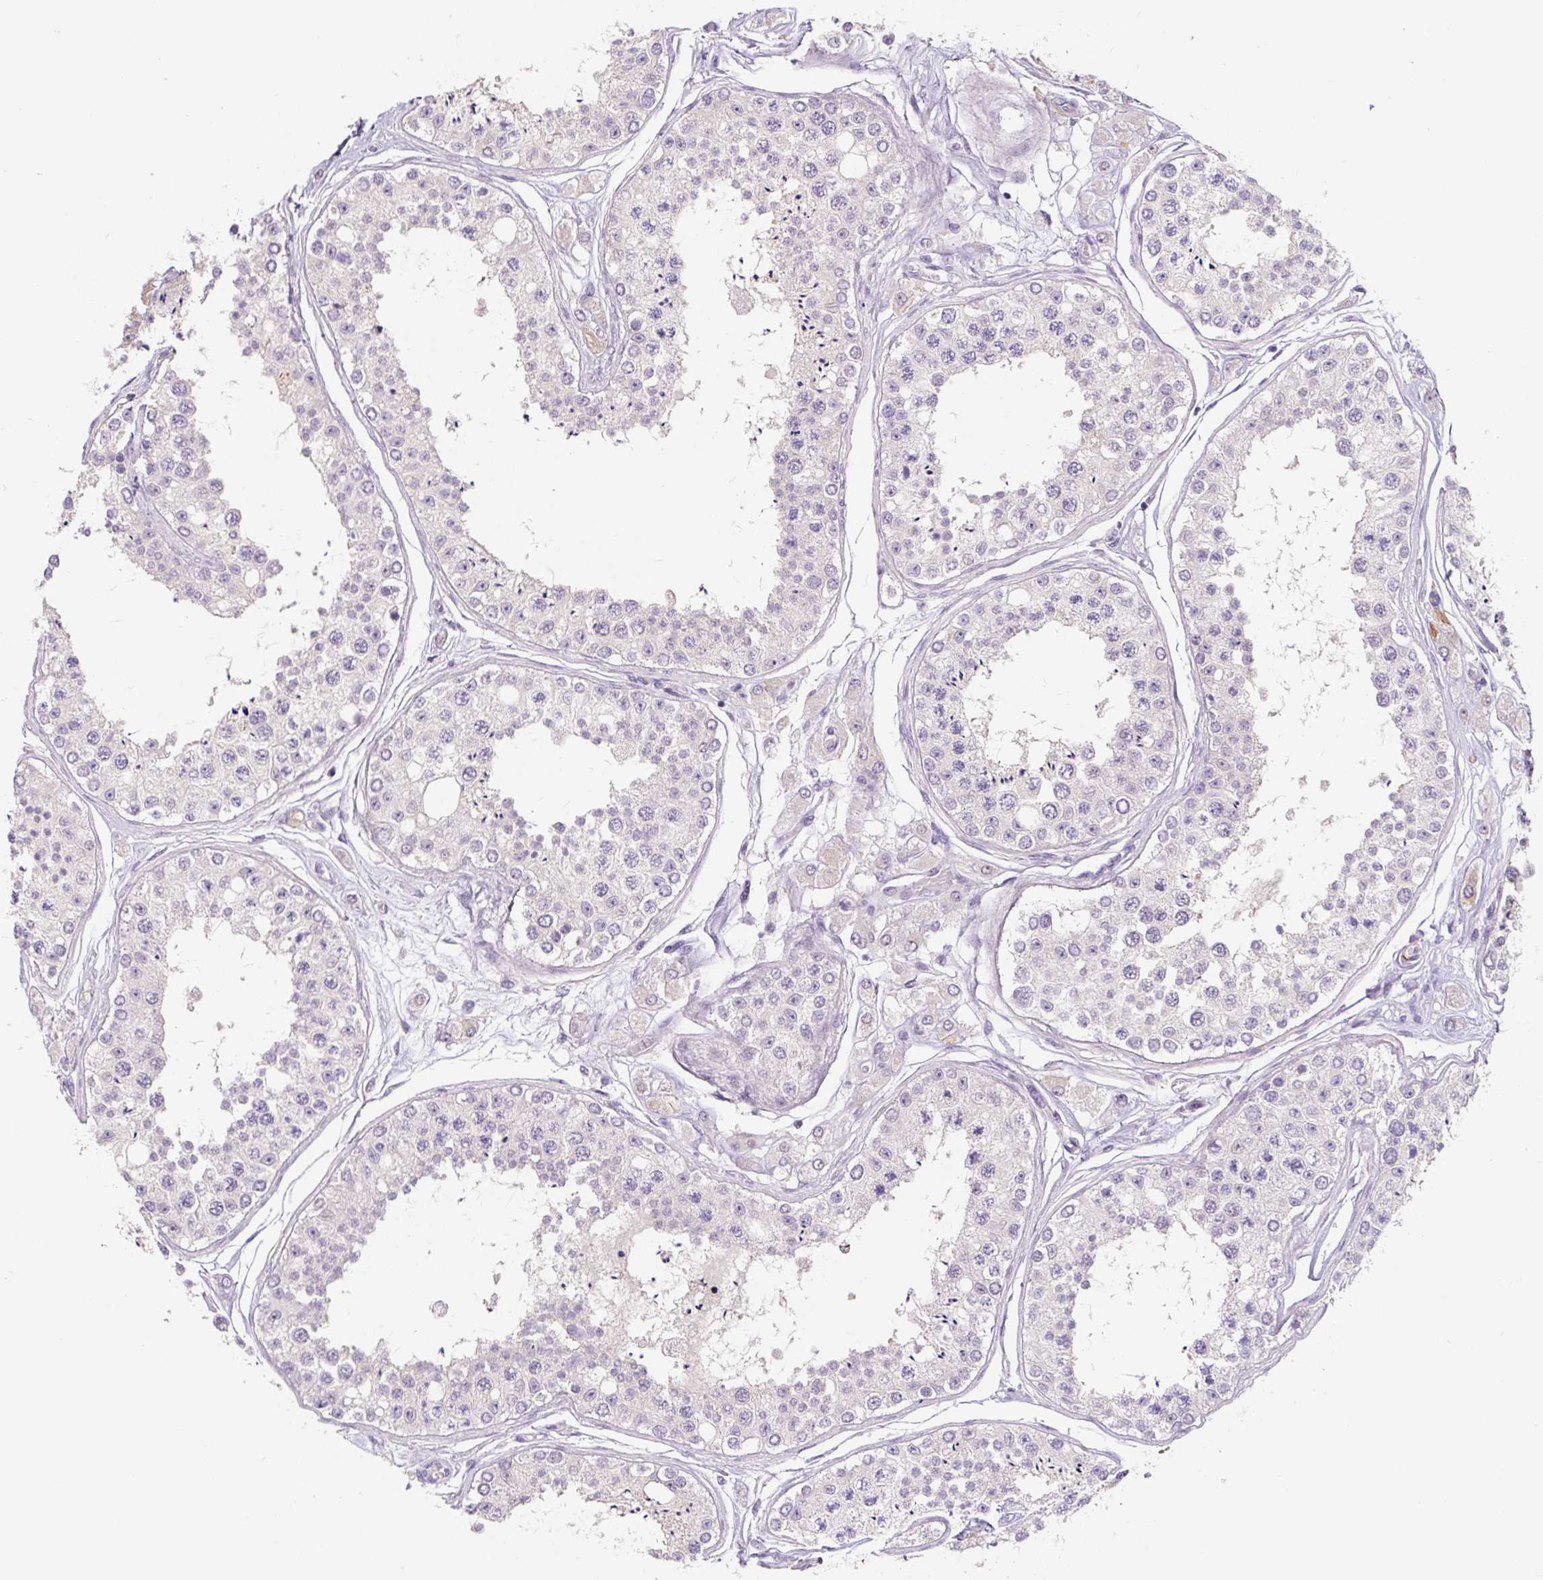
{"staining": {"intensity": "negative", "quantity": "none", "location": "none"}, "tissue": "testis", "cell_type": "Cells in seminiferous ducts", "image_type": "normal", "snomed": [{"axis": "morphology", "description": "Normal tissue, NOS"}, {"axis": "topography", "description": "Testis"}], "caption": "An immunohistochemistry micrograph of benign testis is shown. There is no staining in cells in seminiferous ducts of testis.", "gene": "CCL25", "patient": {"sex": "male", "age": 25}}